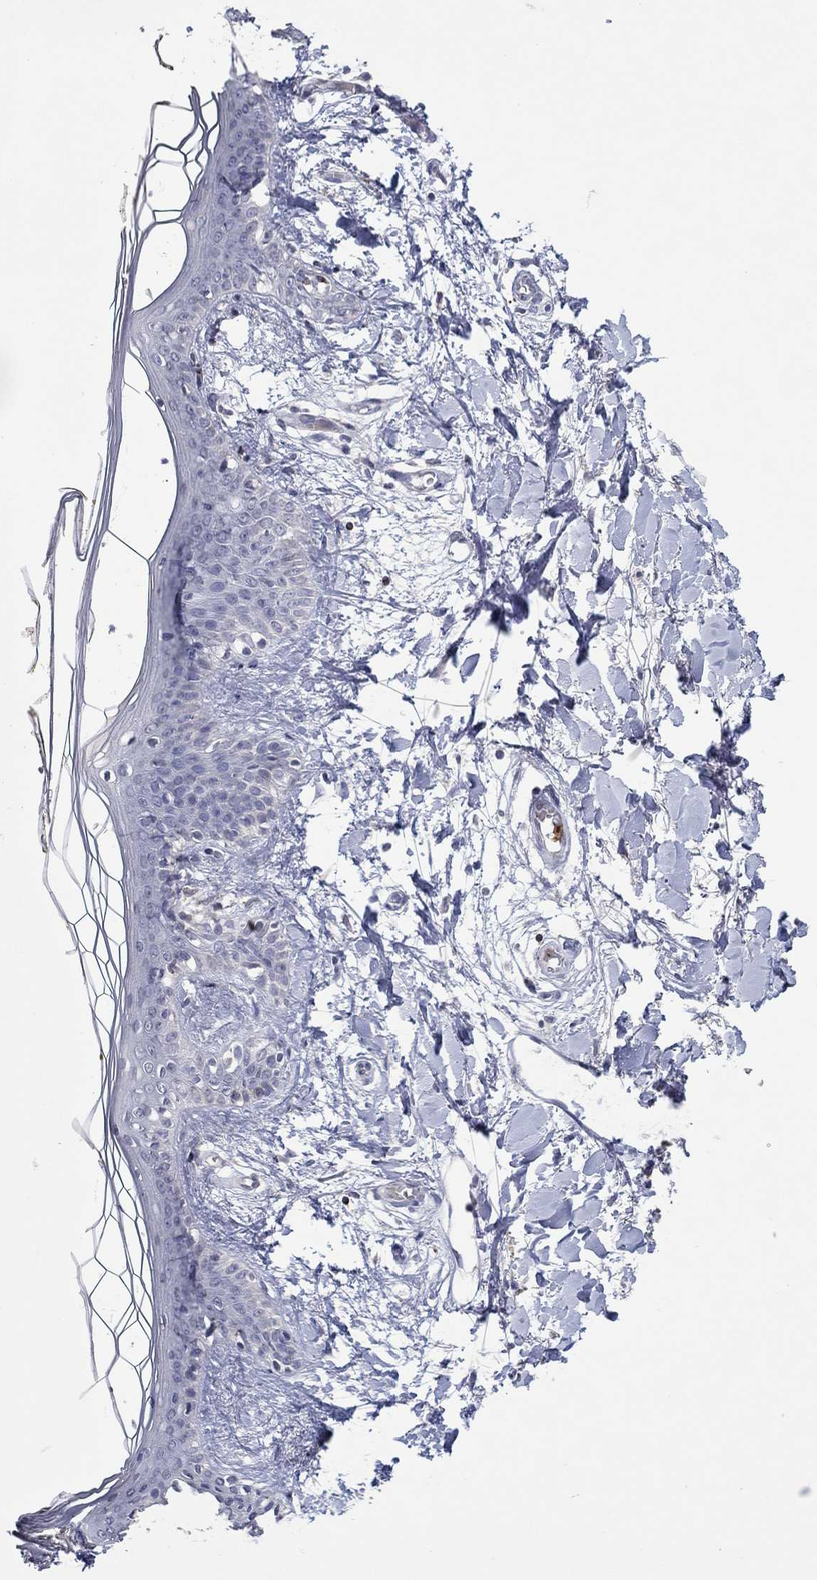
{"staining": {"intensity": "negative", "quantity": "none", "location": "none"}, "tissue": "skin", "cell_type": "Fibroblasts", "image_type": "normal", "snomed": [{"axis": "morphology", "description": "Normal tissue, NOS"}, {"axis": "topography", "description": "Skin"}], "caption": "IHC of benign human skin displays no staining in fibroblasts. (Immunohistochemistry, brightfield microscopy, high magnification).", "gene": "CCL5", "patient": {"sex": "female", "age": 34}}